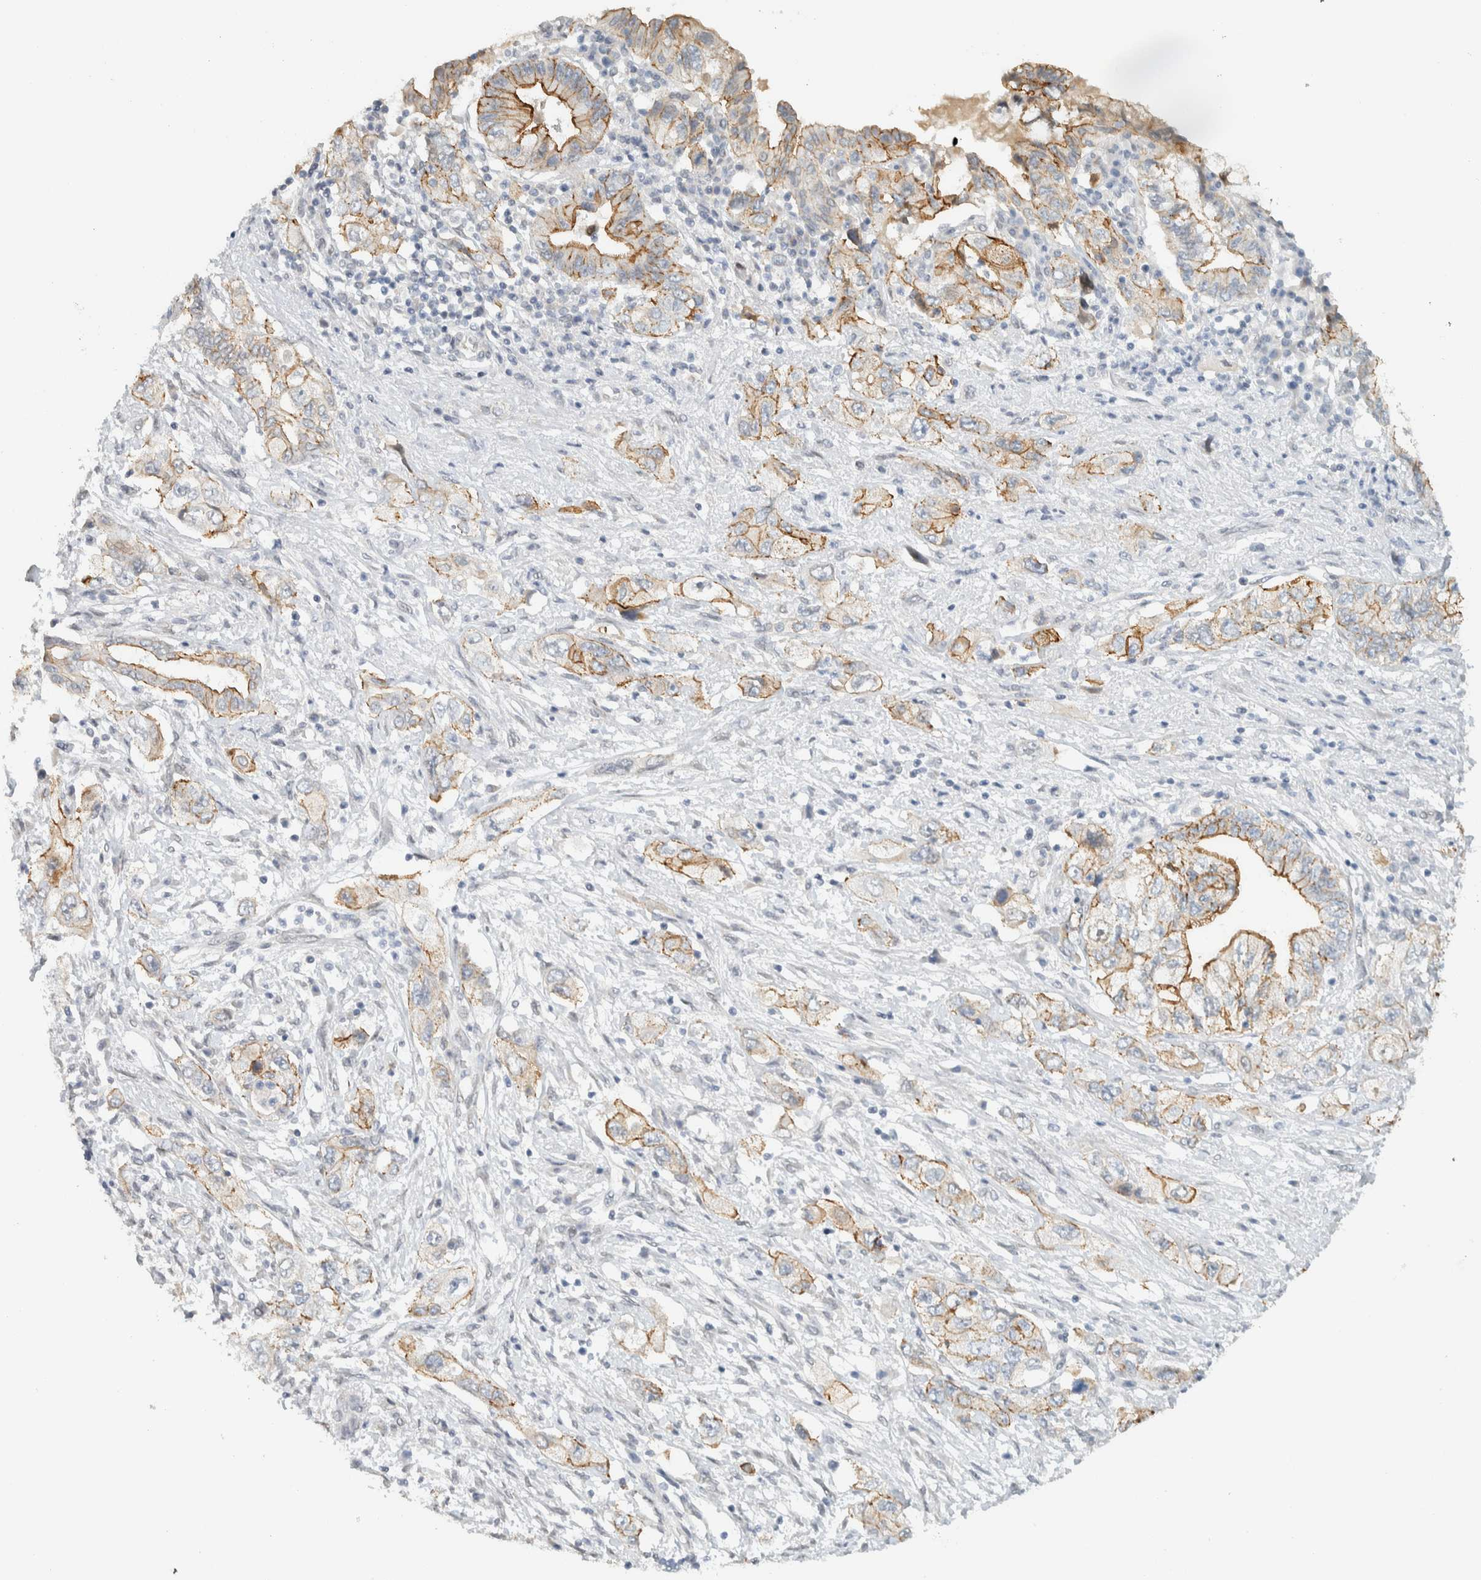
{"staining": {"intensity": "moderate", "quantity": "<25%", "location": "cytoplasmic/membranous"}, "tissue": "pancreatic cancer", "cell_type": "Tumor cells", "image_type": "cancer", "snomed": [{"axis": "morphology", "description": "Adenocarcinoma, NOS"}, {"axis": "topography", "description": "Pancreas"}], "caption": "Pancreatic adenocarcinoma stained with a protein marker displays moderate staining in tumor cells.", "gene": "C1QTNF12", "patient": {"sex": "female", "age": 73}}